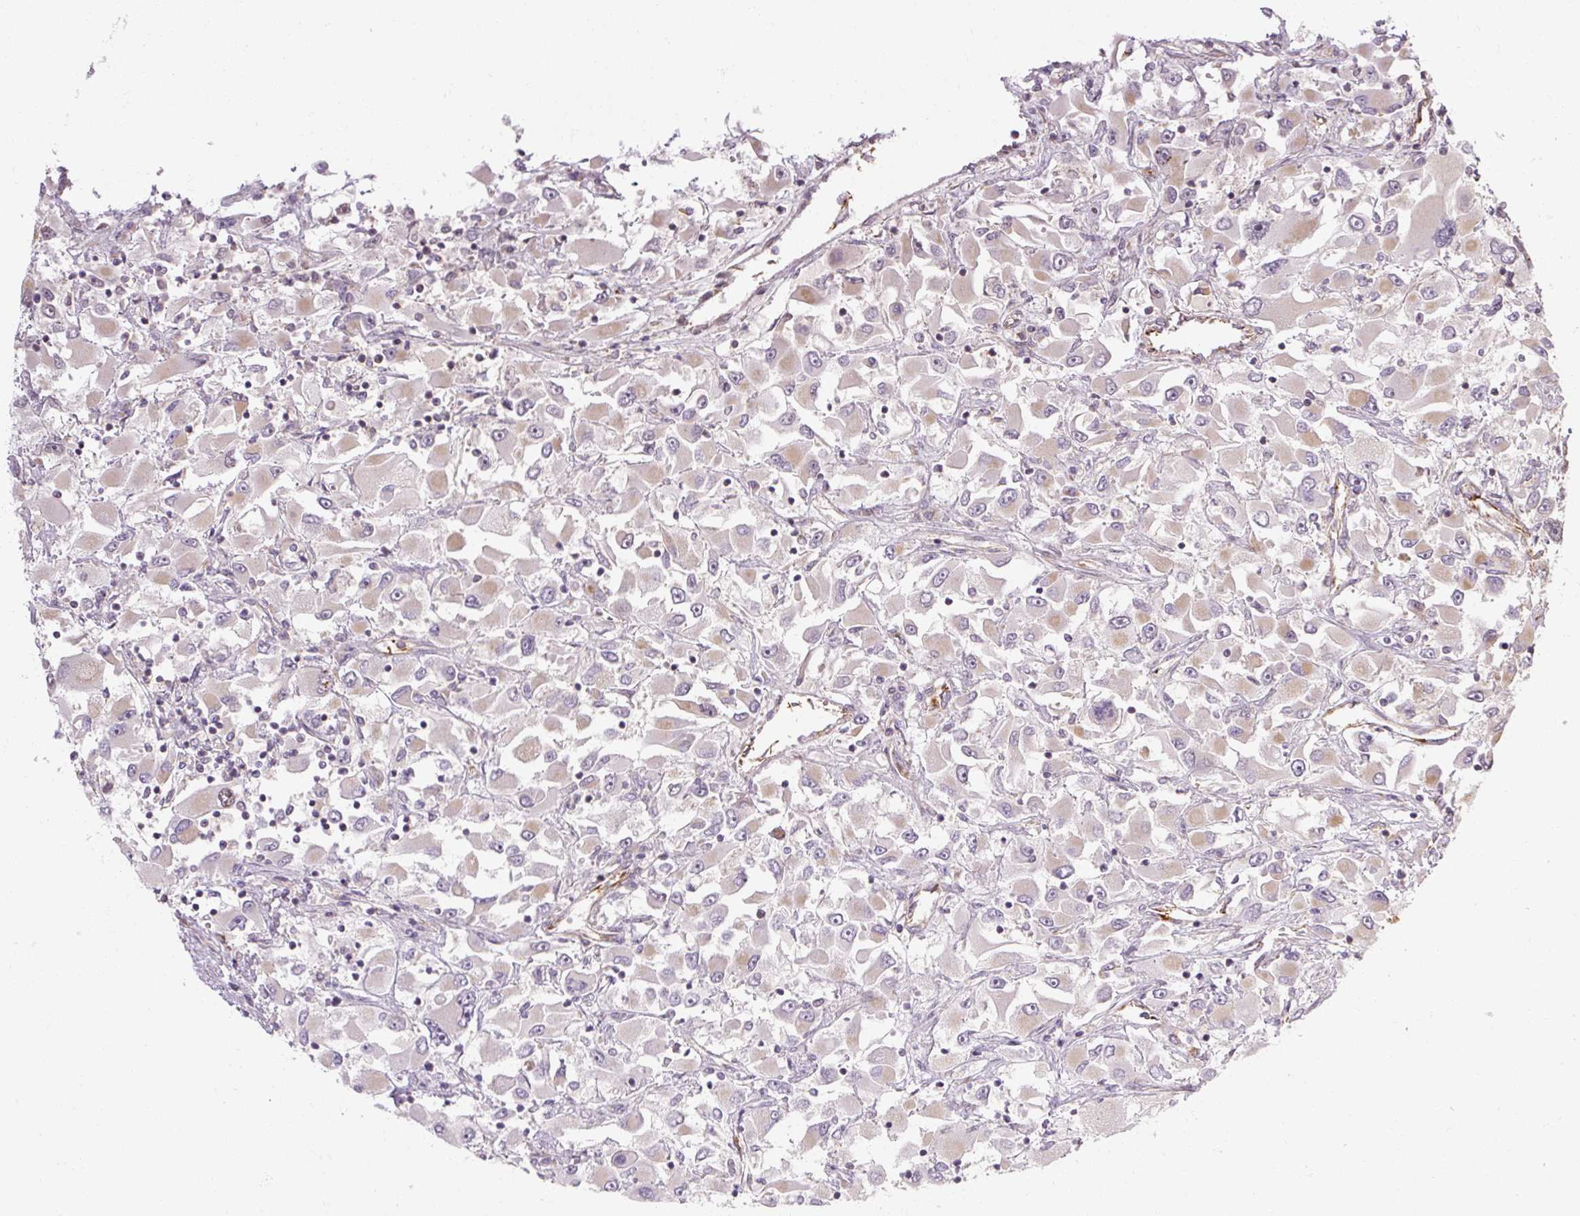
{"staining": {"intensity": "negative", "quantity": "none", "location": "none"}, "tissue": "renal cancer", "cell_type": "Tumor cells", "image_type": "cancer", "snomed": [{"axis": "morphology", "description": "Adenocarcinoma, NOS"}, {"axis": "topography", "description": "Kidney"}], "caption": "Renal cancer was stained to show a protein in brown. There is no significant expression in tumor cells.", "gene": "RB1CC1", "patient": {"sex": "female", "age": 52}}